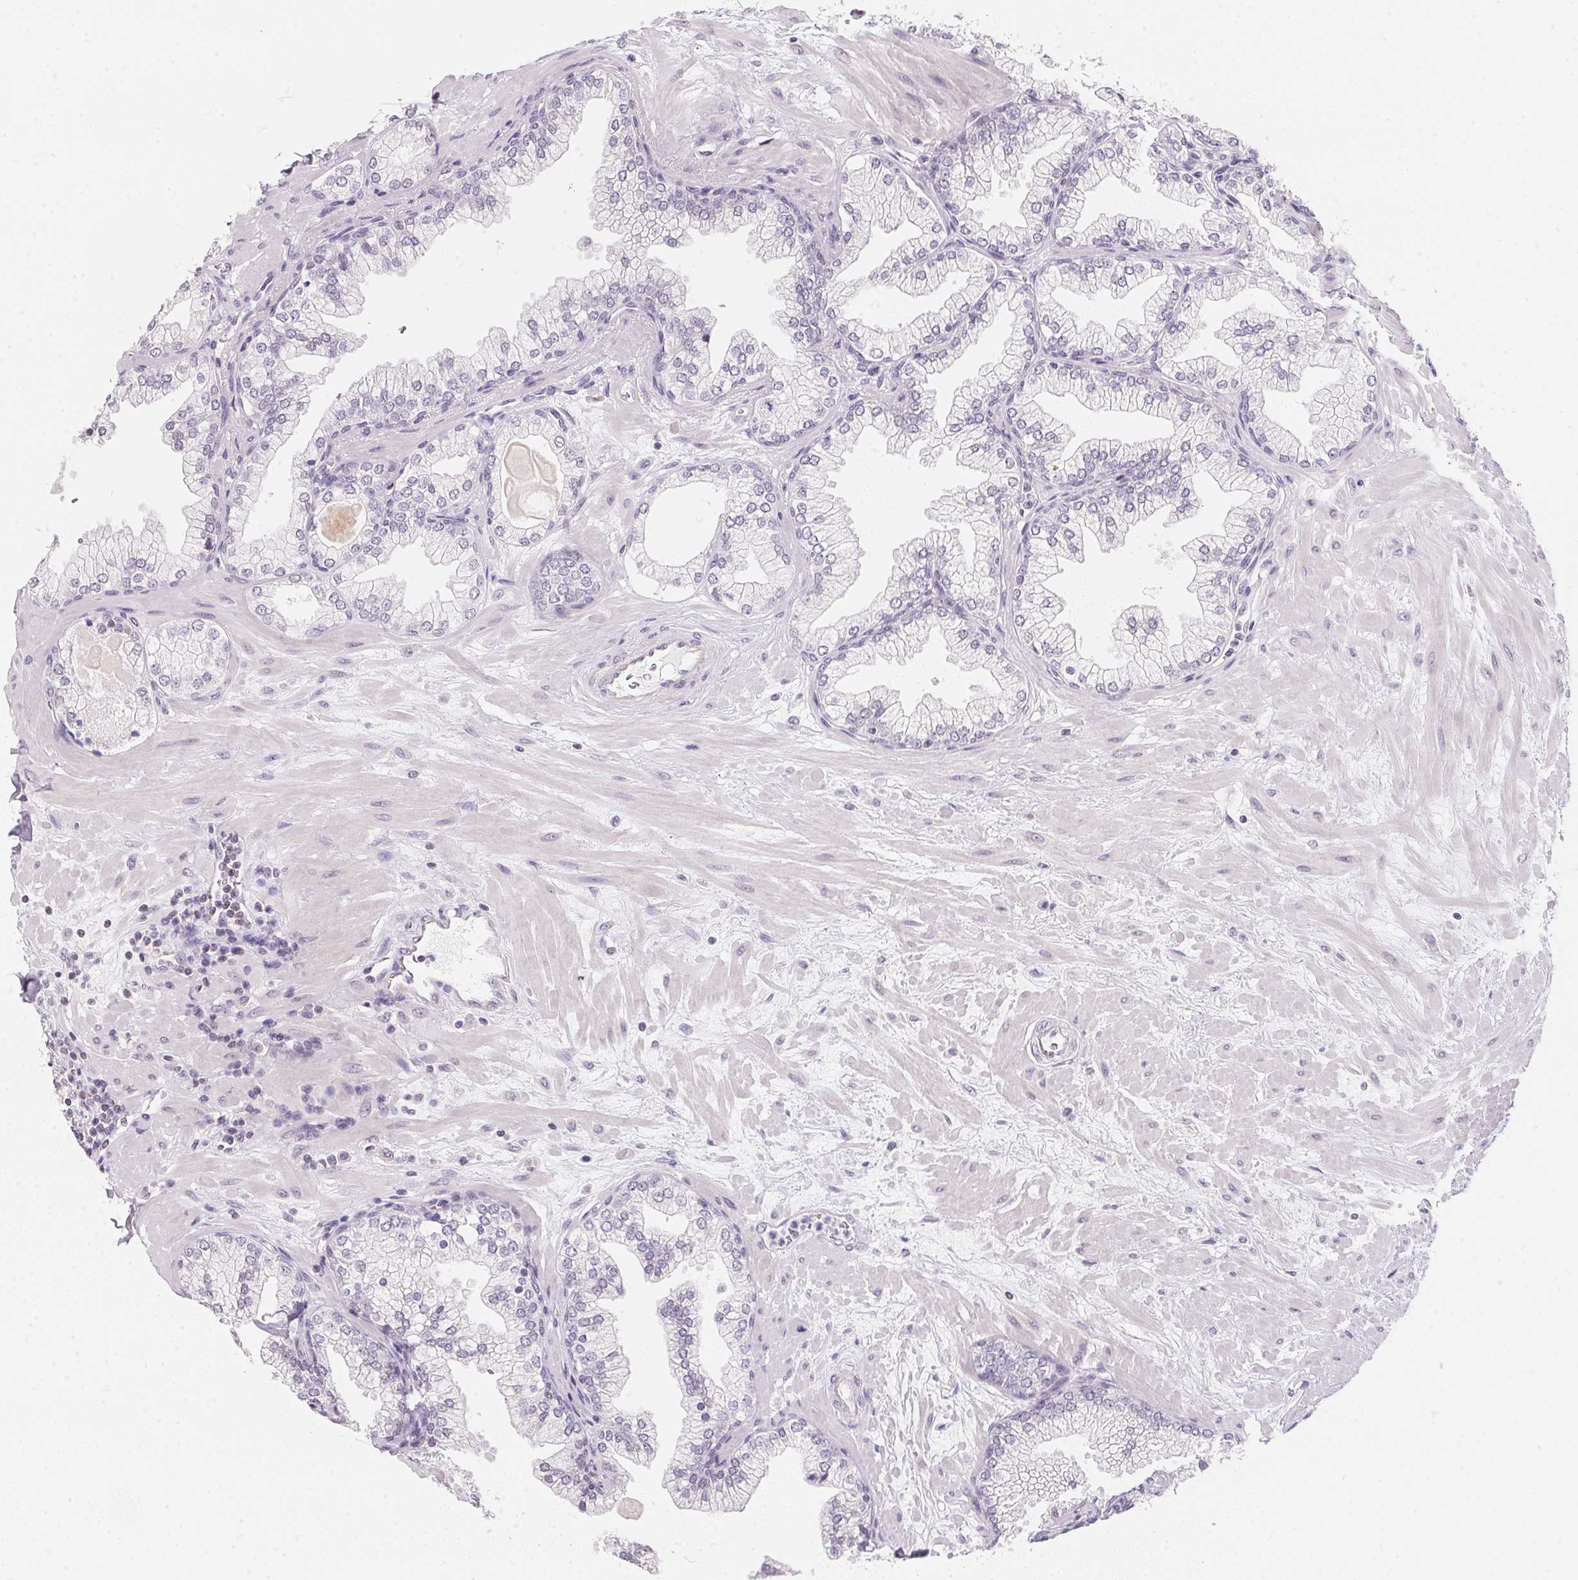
{"staining": {"intensity": "negative", "quantity": "none", "location": "none"}, "tissue": "prostate", "cell_type": "Glandular cells", "image_type": "normal", "snomed": [{"axis": "morphology", "description": "Normal tissue, NOS"}, {"axis": "topography", "description": "Prostate"}, {"axis": "topography", "description": "Peripheral nerve tissue"}], "caption": "A histopathology image of prostate stained for a protein displays no brown staining in glandular cells. Nuclei are stained in blue.", "gene": "GIPC2", "patient": {"sex": "male", "age": 61}}